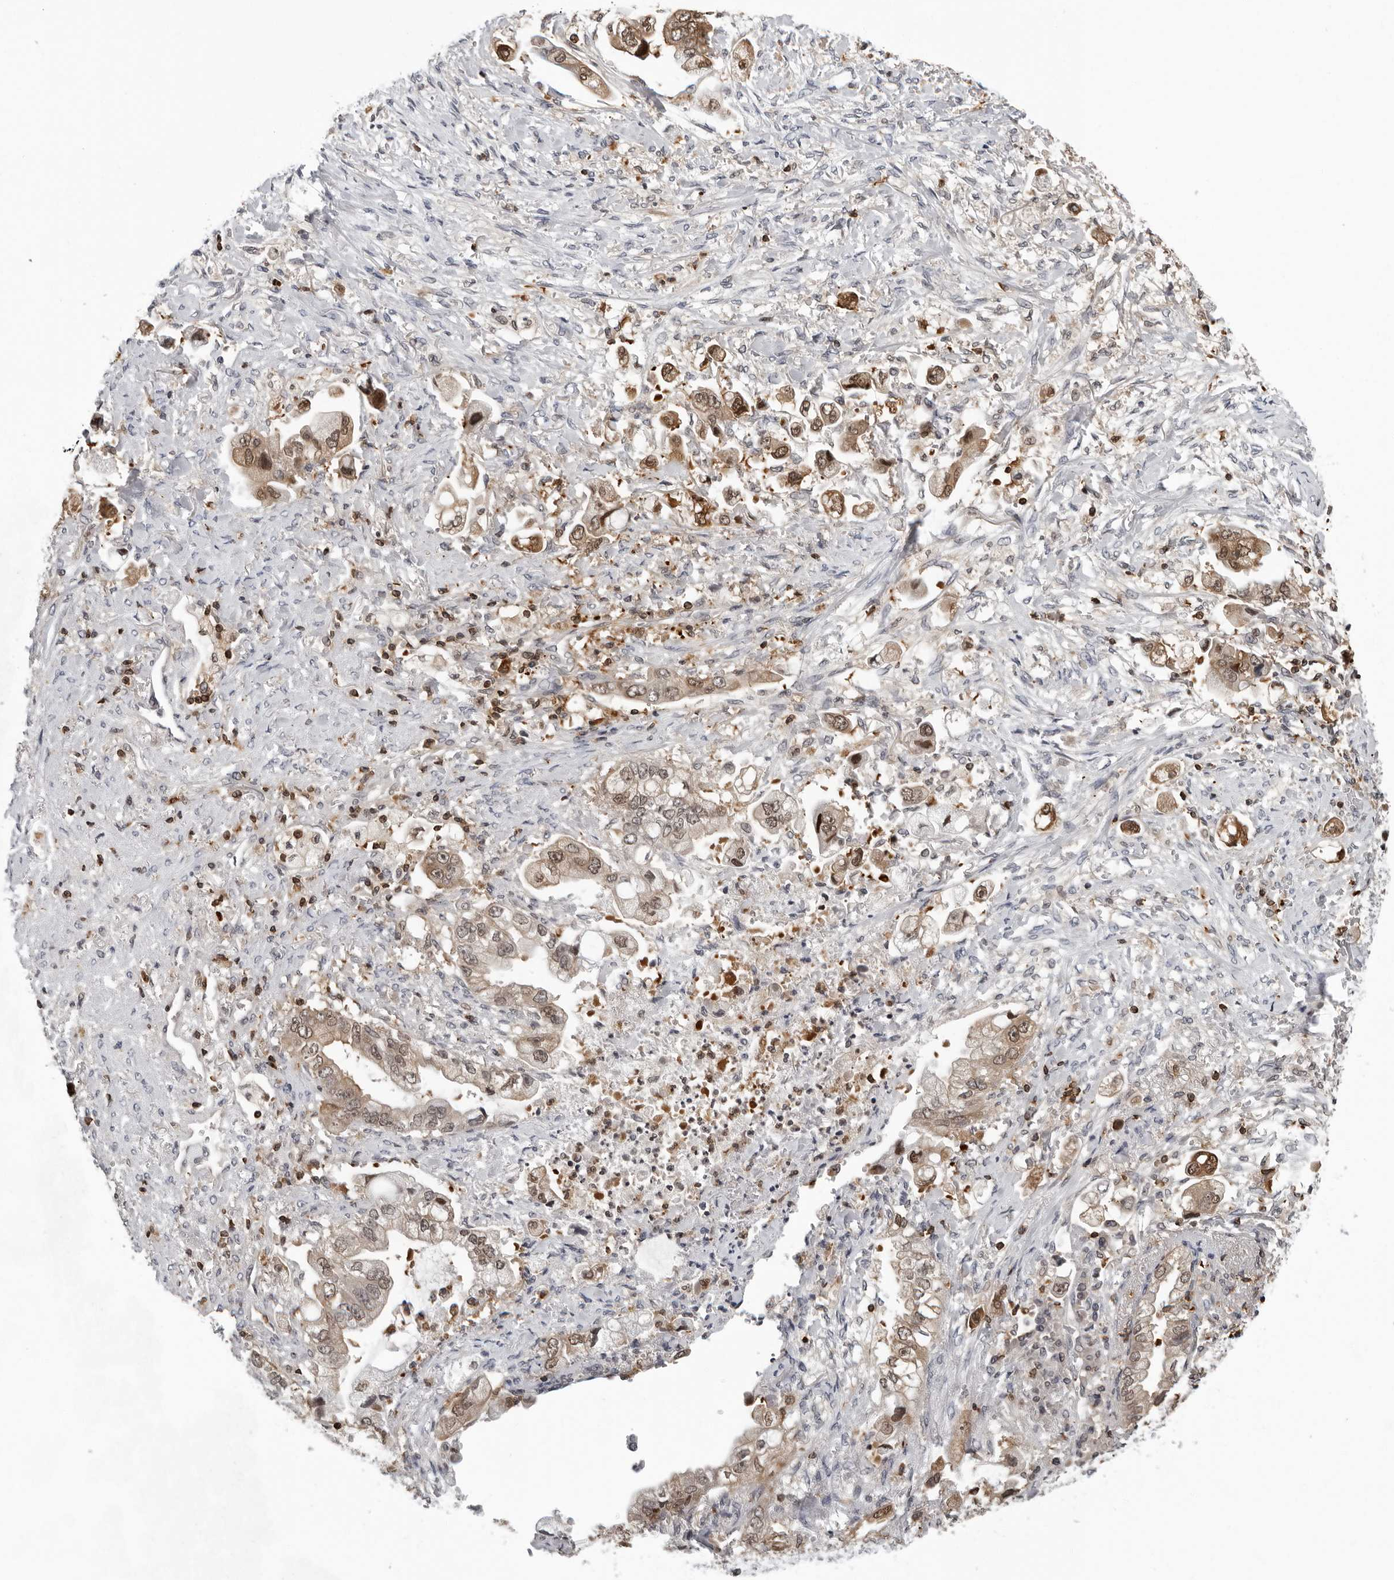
{"staining": {"intensity": "moderate", "quantity": ">75%", "location": "cytoplasmic/membranous,nuclear"}, "tissue": "stomach cancer", "cell_type": "Tumor cells", "image_type": "cancer", "snomed": [{"axis": "morphology", "description": "Adenocarcinoma, NOS"}, {"axis": "topography", "description": "Stomach"}], "caption": "This histopathology image demonstrates immunohistochemistry staining of human stomach adenocarcinoma, with medium moderate cytoplasmic/membranous and nuclear staining in about >75% of tumor cells.", "gene": "HSPH1", "patient": {"sex": "male", "age": 62}}